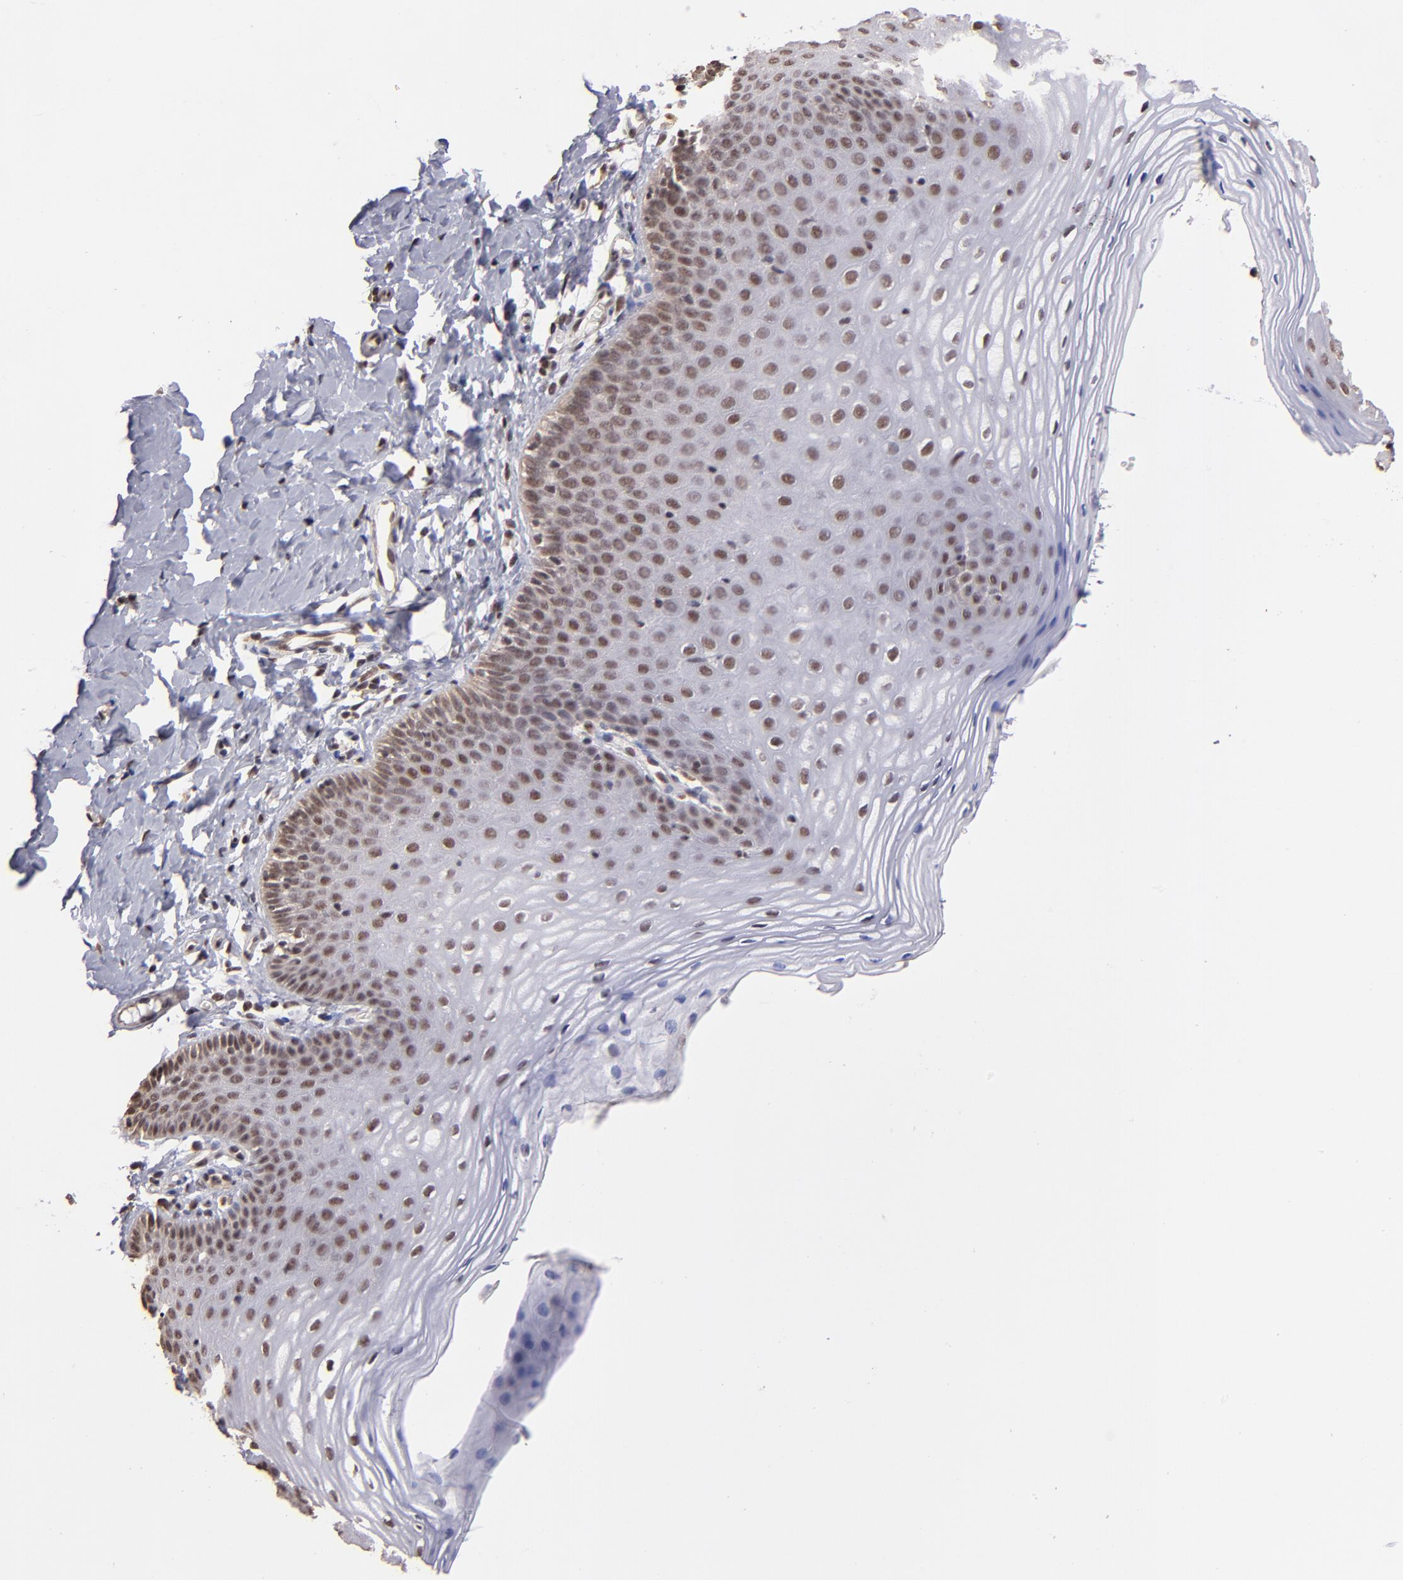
{"staining": {"intensity": "weak", "quantity": "25%-75%", "location": "nuclear"}, "tissue": "vagina", "cell_type": "Squamous epithelial cells", "image_type": "normal", "snomed": [{"axis": "morphology", "description": "Normal tissue, NOS"}, {"axis": "topography", "description": "Vagina"}], "caption": "A brown stain shows weak nuclear positivity of a protein in squamous epithelial cells of normal human vagina.", "gene": "TERF2", "patient": {"sex": "female", "age": 55}}